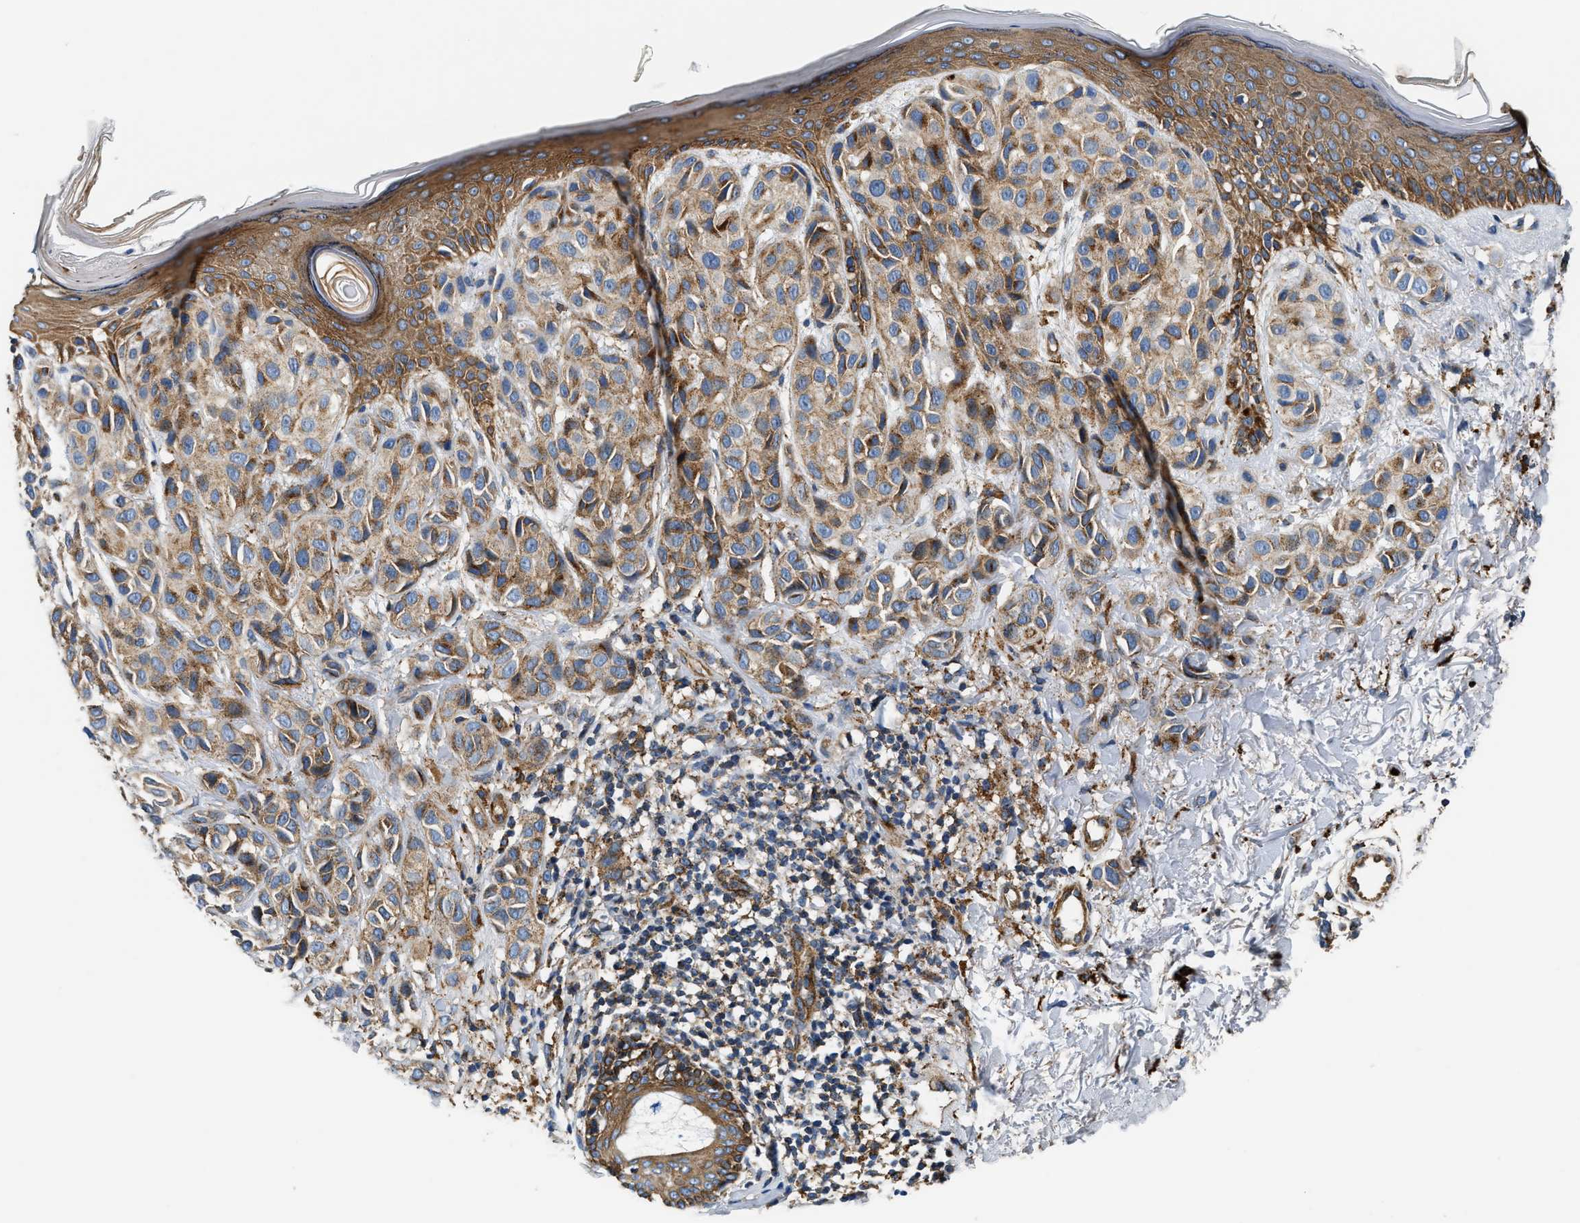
{"staining": {"intensity": "weak", "quantity": ">75%", "location": "cytoplasmic/membranous"}, "tissue": "melanoma", "cell_type": "Tumor cells", "image_type": "cancer", "snomed": [{"axis": "morphology", "description": "Malignant melanoma, NOS"}, {"axis": "topography", "description": "Skin"}], "caption": "Immunohistochemical staining of melanoma shows weak cytoplasmic/membranous protein staining in approximately >75% of tumor cells.", "gene": "NSUN7", "patient": {"sex": "female", "age": 58}}